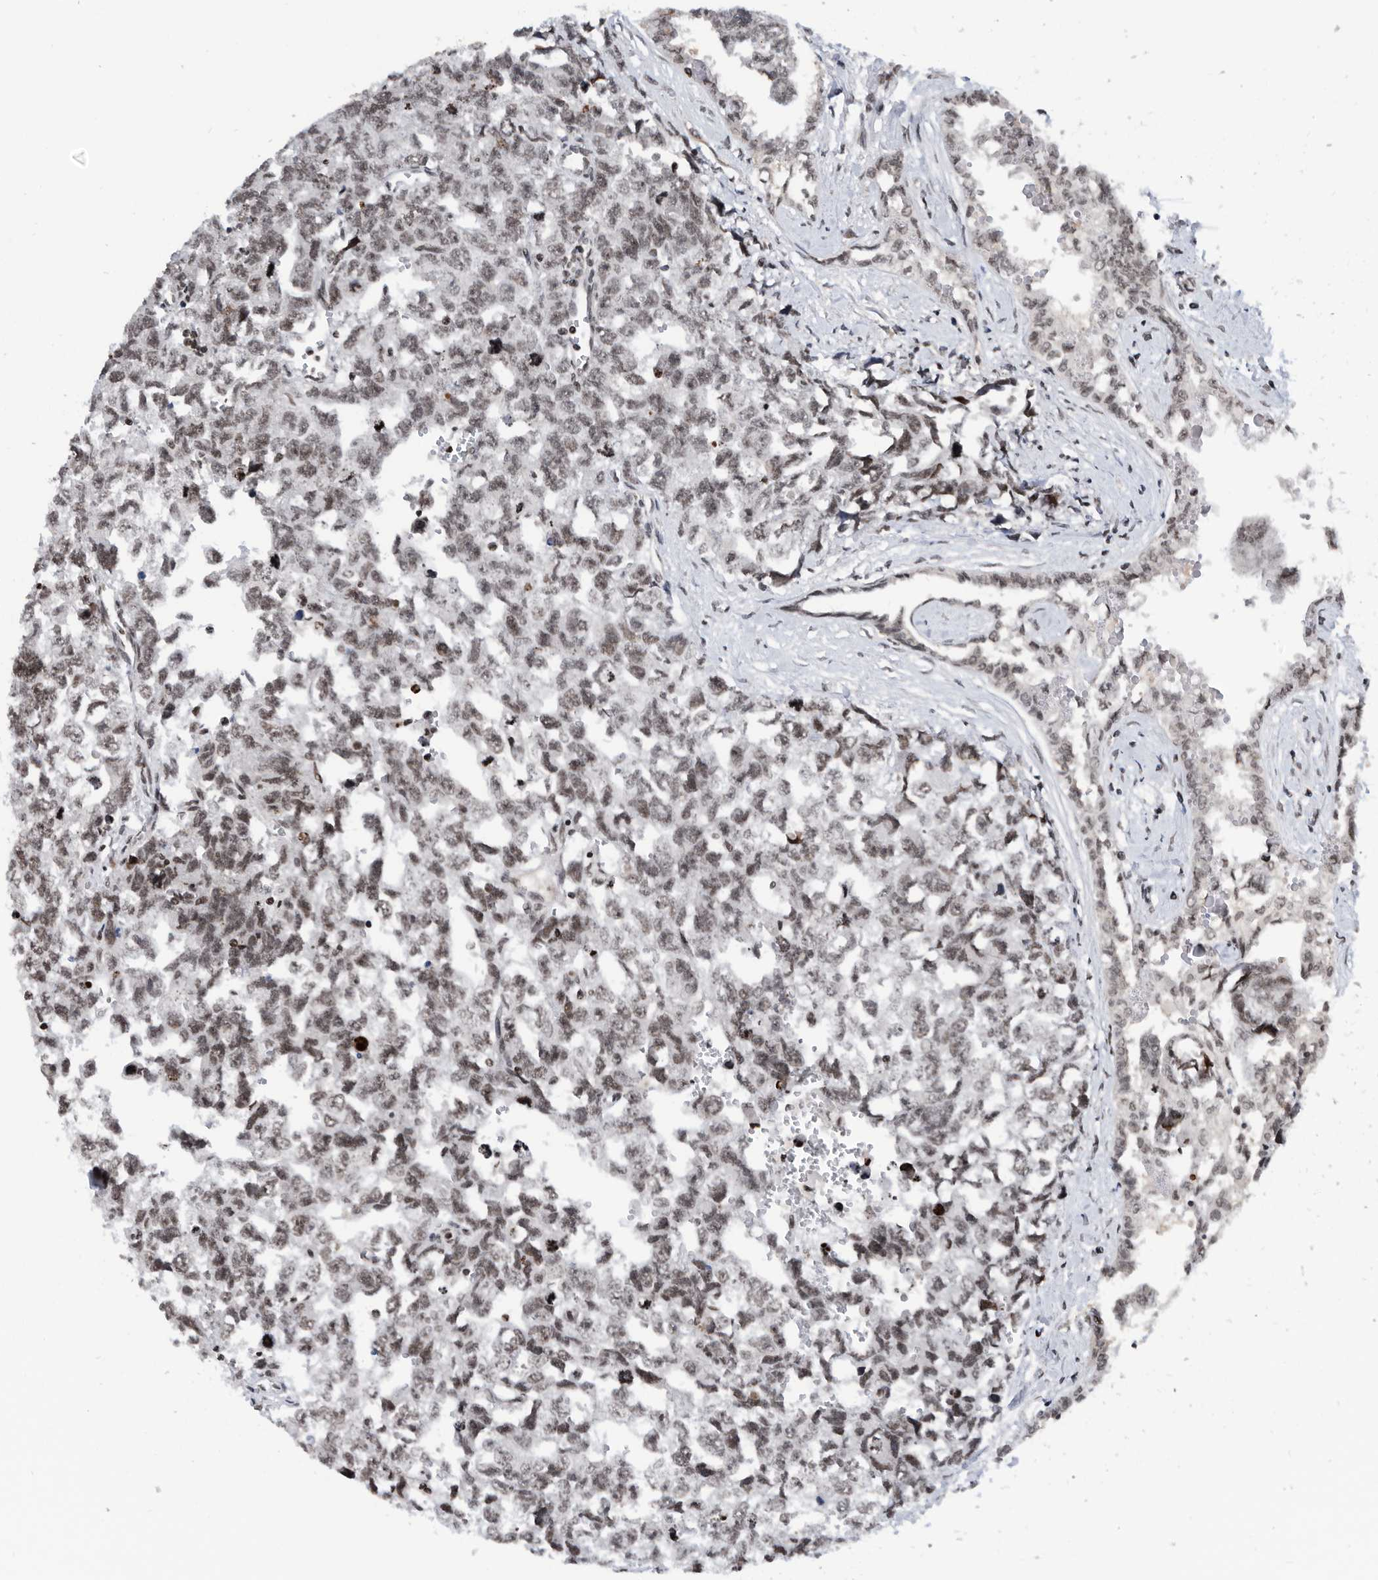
{"staining": {"intensity": "weak", "quantity": ">75%", "location": "nuclear"}, "tissue": "testis cancer", "cell_type": "Tumor cells", "image_type": "cancer", "snomed": [{"axis": "morphology", "description": "Carcinoma, Embryonal, NOS"}, {"axis": "topography", "description": "Testis"}], "caption": "About >75% of tumor cells in human testis cancer exhibit weak nuclear protein positivity as visualized by brown immunohistochemical staining.", "gene": "SNRNP48", "patient": {"sex": "male", "age": 31}}